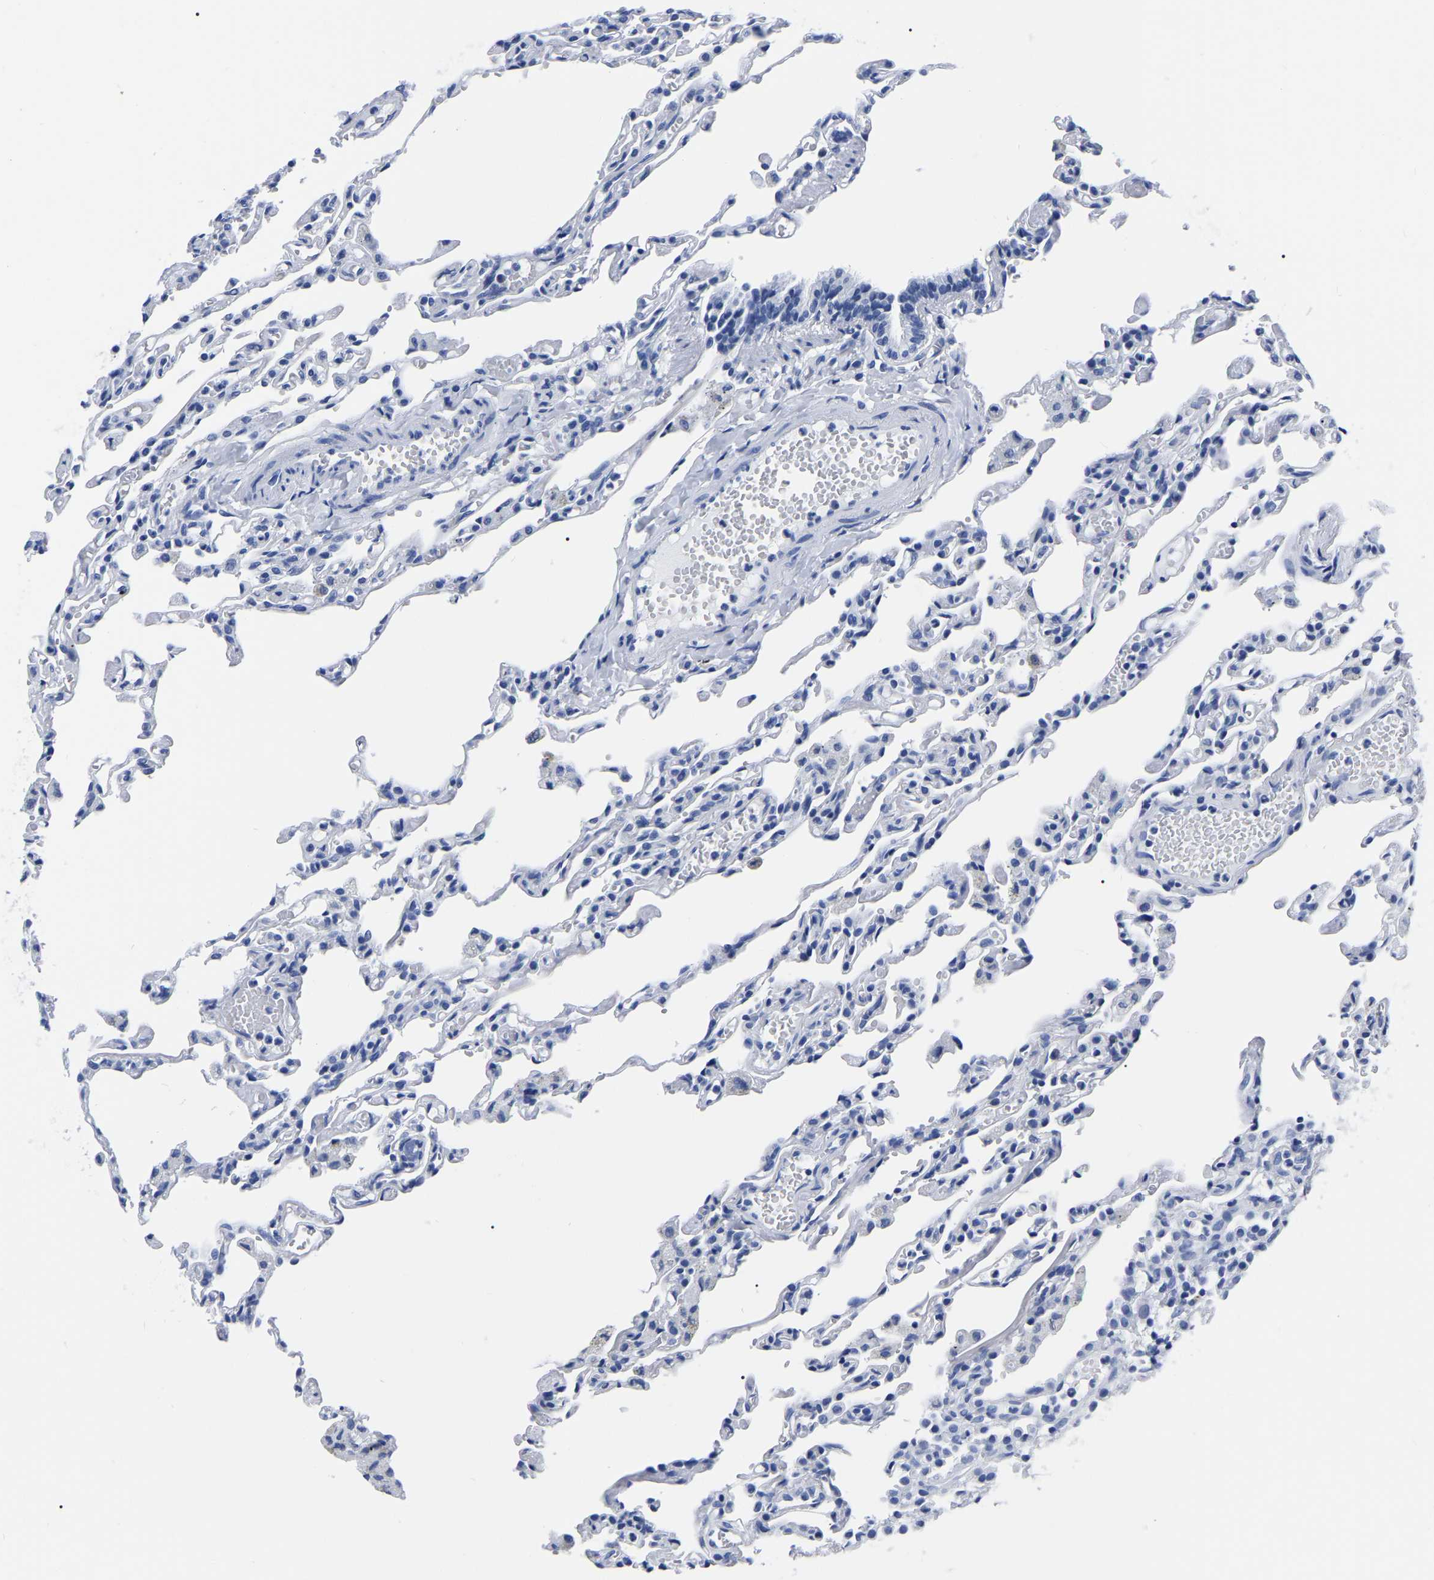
{"staining": {"intensity": "negative", "quantity": "none", "location": "none"}, "tissue": "lung", "cell_type": "Alveolar cells", "image_type": "normal", "snomed": [{"axis": "morphology", "description": "Normal tissue, NOS"}, {"axis": "topography", "description": "Lung"}], "caption": "Immunohistochemistry (IHC) of unremarkable lung shows no positivity in alveolar cells.", "gene": "IMPG2", "patient": {"sex": "male", "age": 21}}